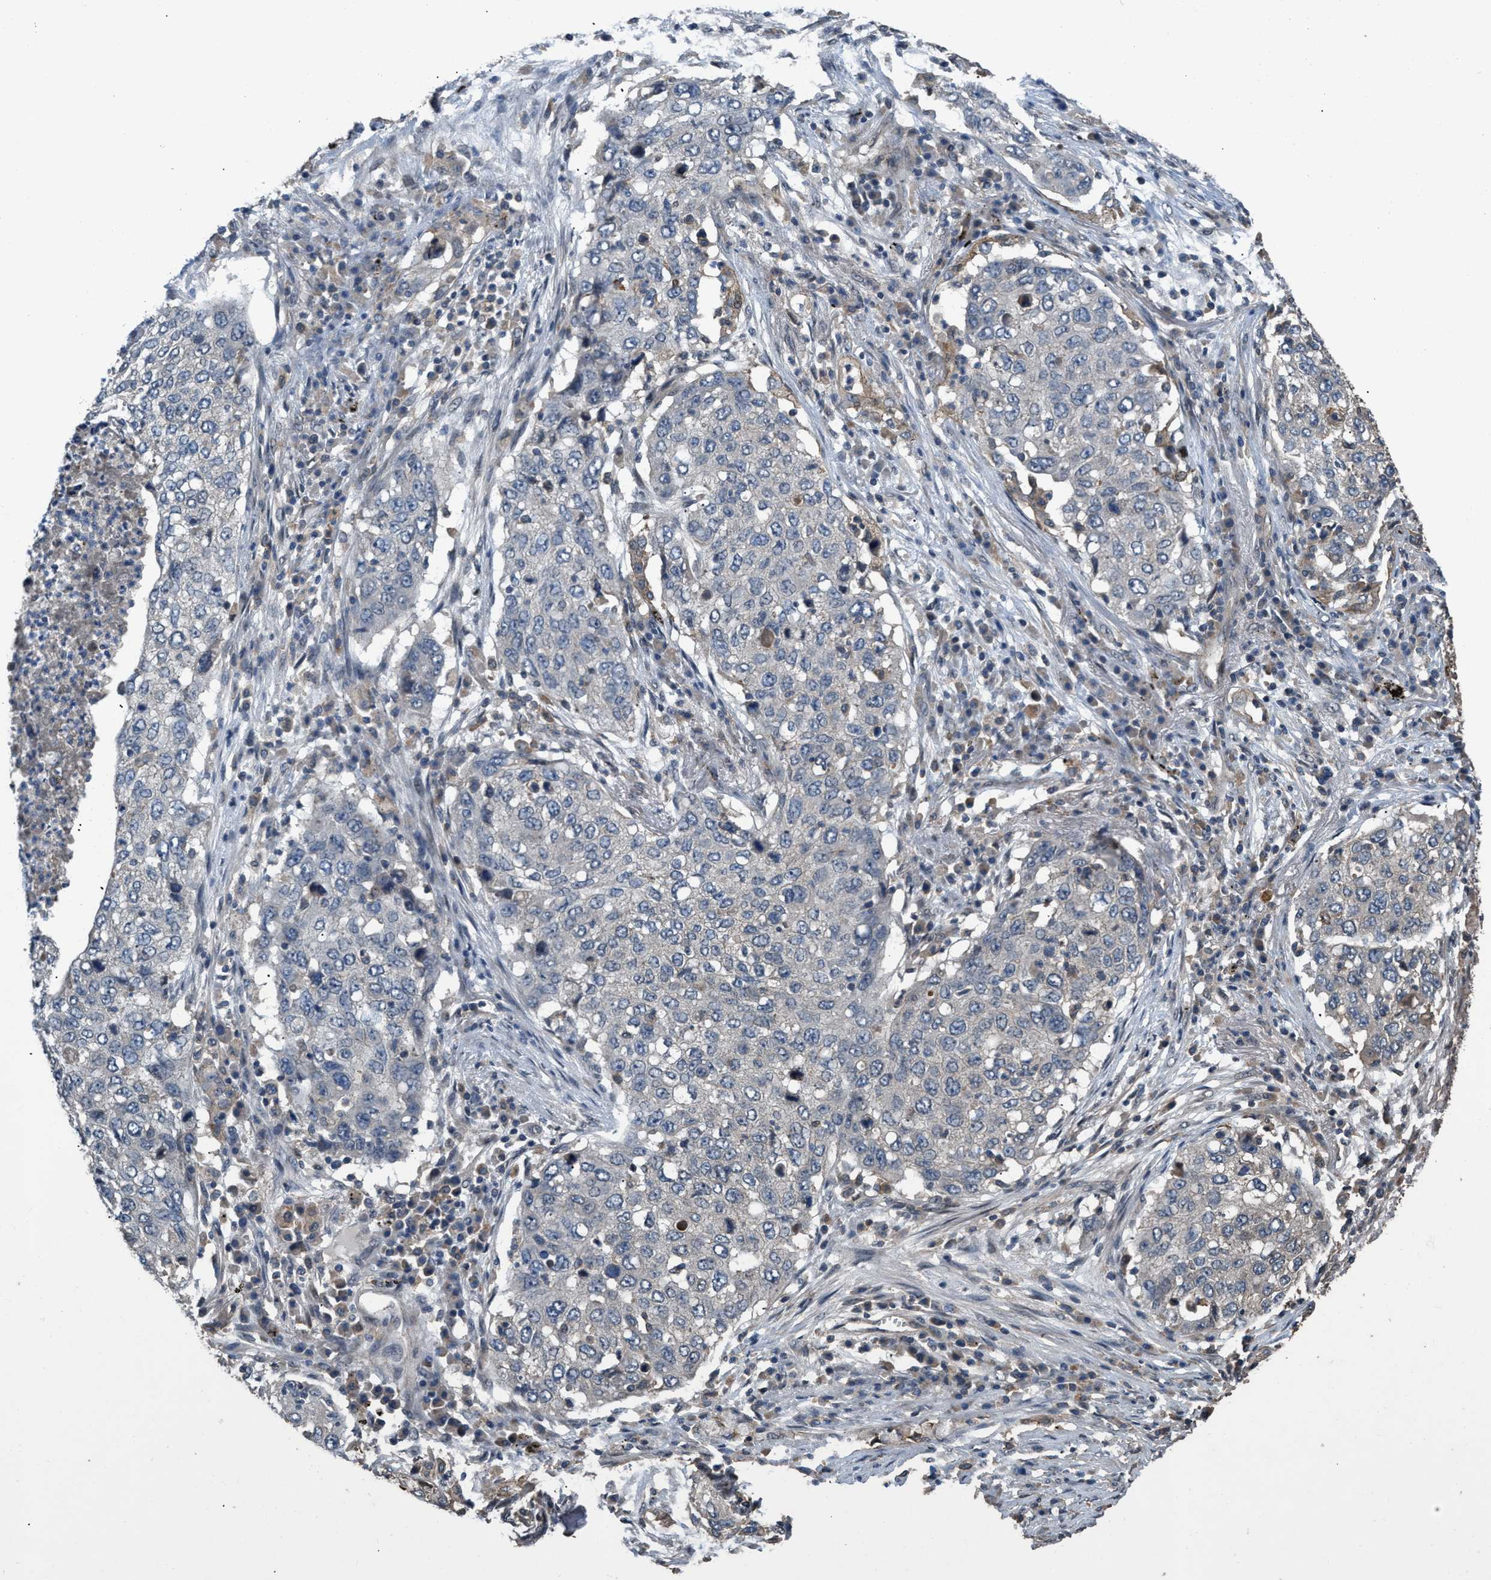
{"staining": {"intensity": "negative", "quantity": "none", "location": "none"}, "tissue": "lung cancer", "cell_type": "Tumor cells", "image_type": "cancer", "snomed": [{"axis": "morphology", "description": "Squamous cell carcinoma, NOS"}, {"axis": "topography", "description": "Lung"}], "caption": "Immunohistochemical staining of human lung cancer demonstrates no significant staining in tumor cells. (Stains: DAB (3,3'-diaminobenzidine) immunohistochemistry (IHC) with hematoxylin counter stain, Microscopy: brightfield microscopy at high magnification).", "gene": "UTRN", "patient": {"sex": "female", "age": 63}}